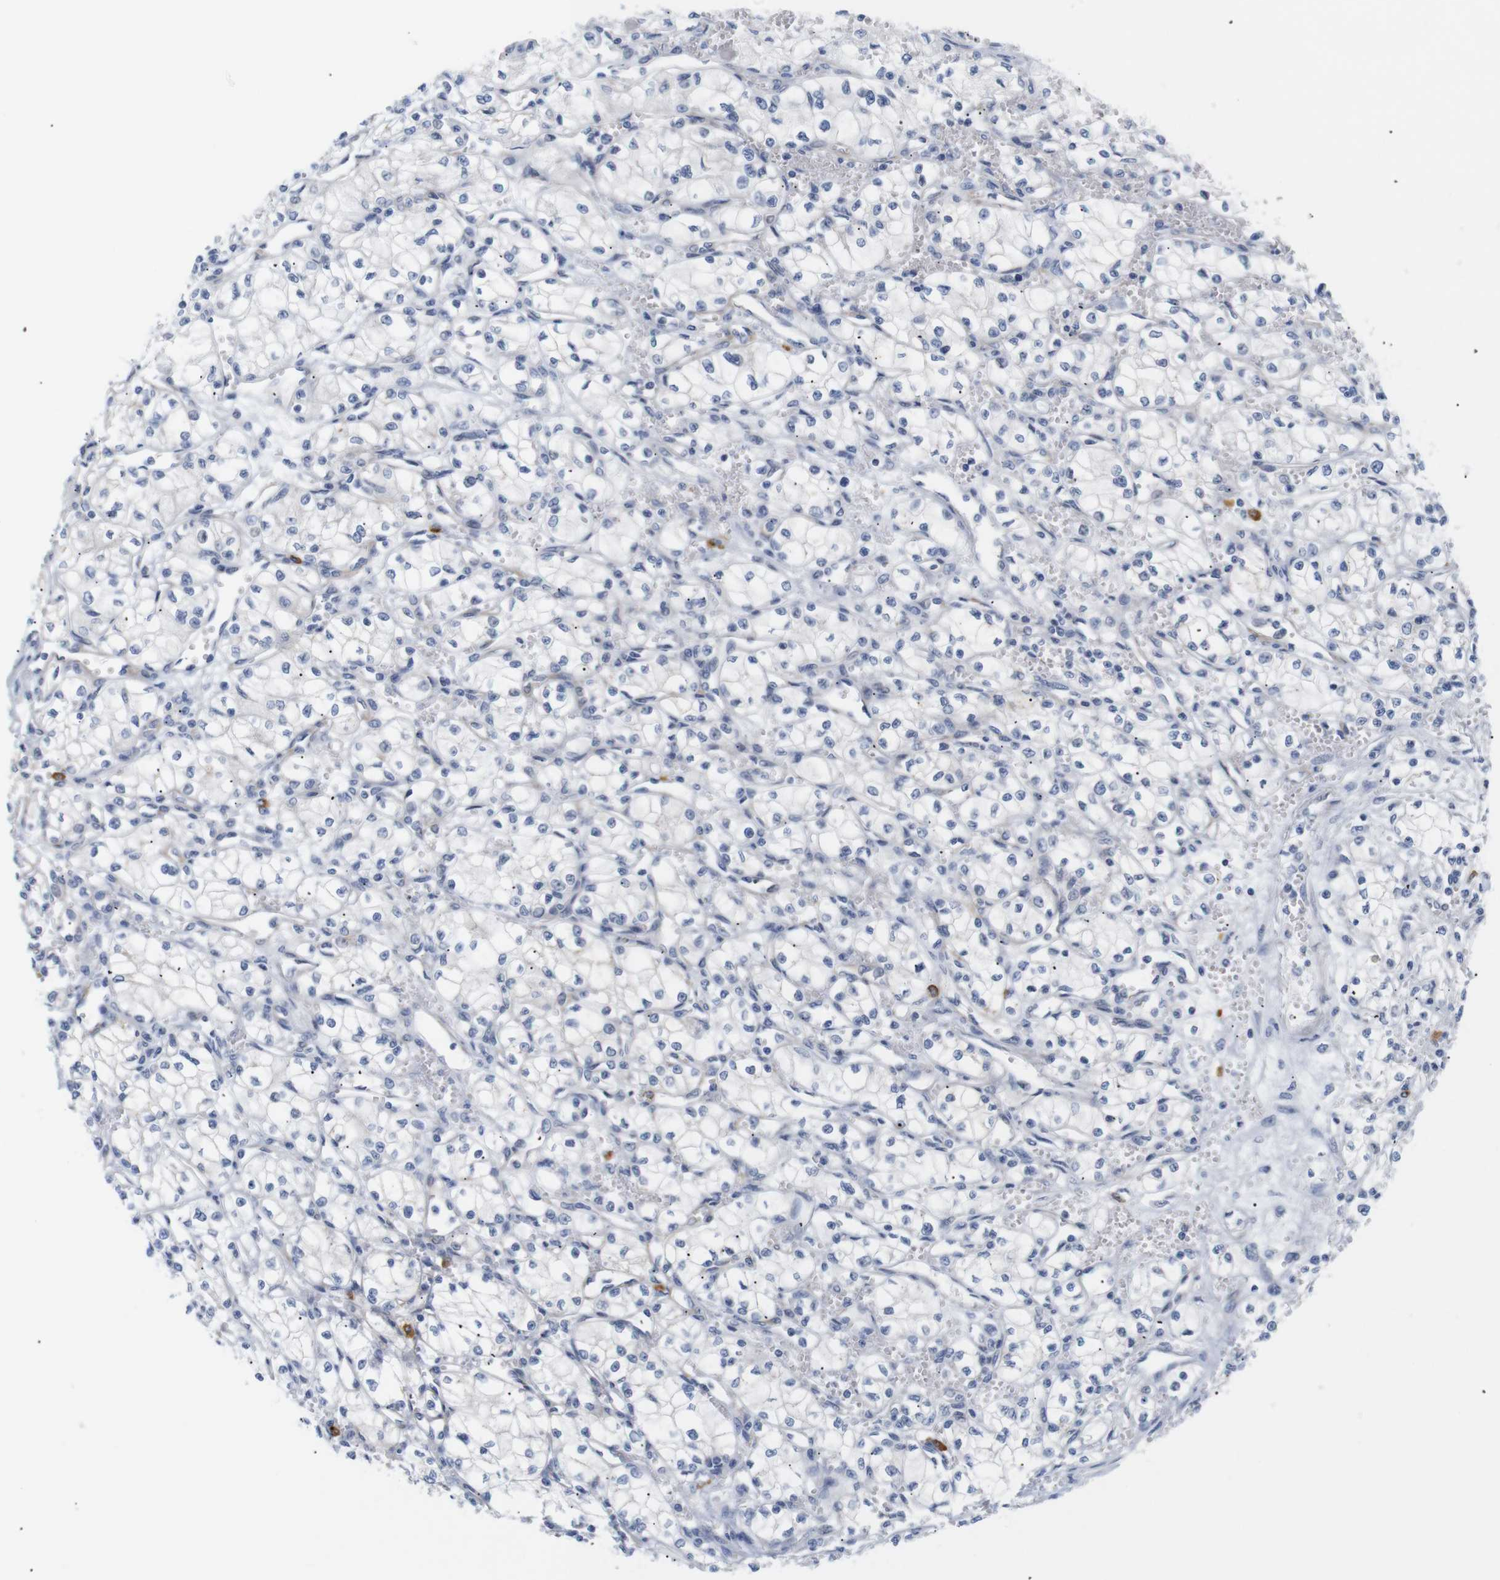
{"staining": {"intensity": "negative", "quantity": "none", "location": "none"}, "tissue": "renal cancer", "cell_type": "Tumor cells", "image_type": "cancer", "snomed": [{"axis": "morphology", "description": "Normal tissue, NOS"}, {"axis": "morphology", "description": "Adenocarcinoma, NOS"}, {"axis": "topography", "description": "Kidney"}], "caption": "Immunohistochemical staining of adenocarcinoma (renal) exhibits no significant positivity in tumor cells. The staining is performed using DAB (3,3'-diaminobenzidine) brown chromogen with nuclei counter-stained in using hematoxylin.", "gene": "STMN3", "patient": {"sex": "male", "age": 59}}